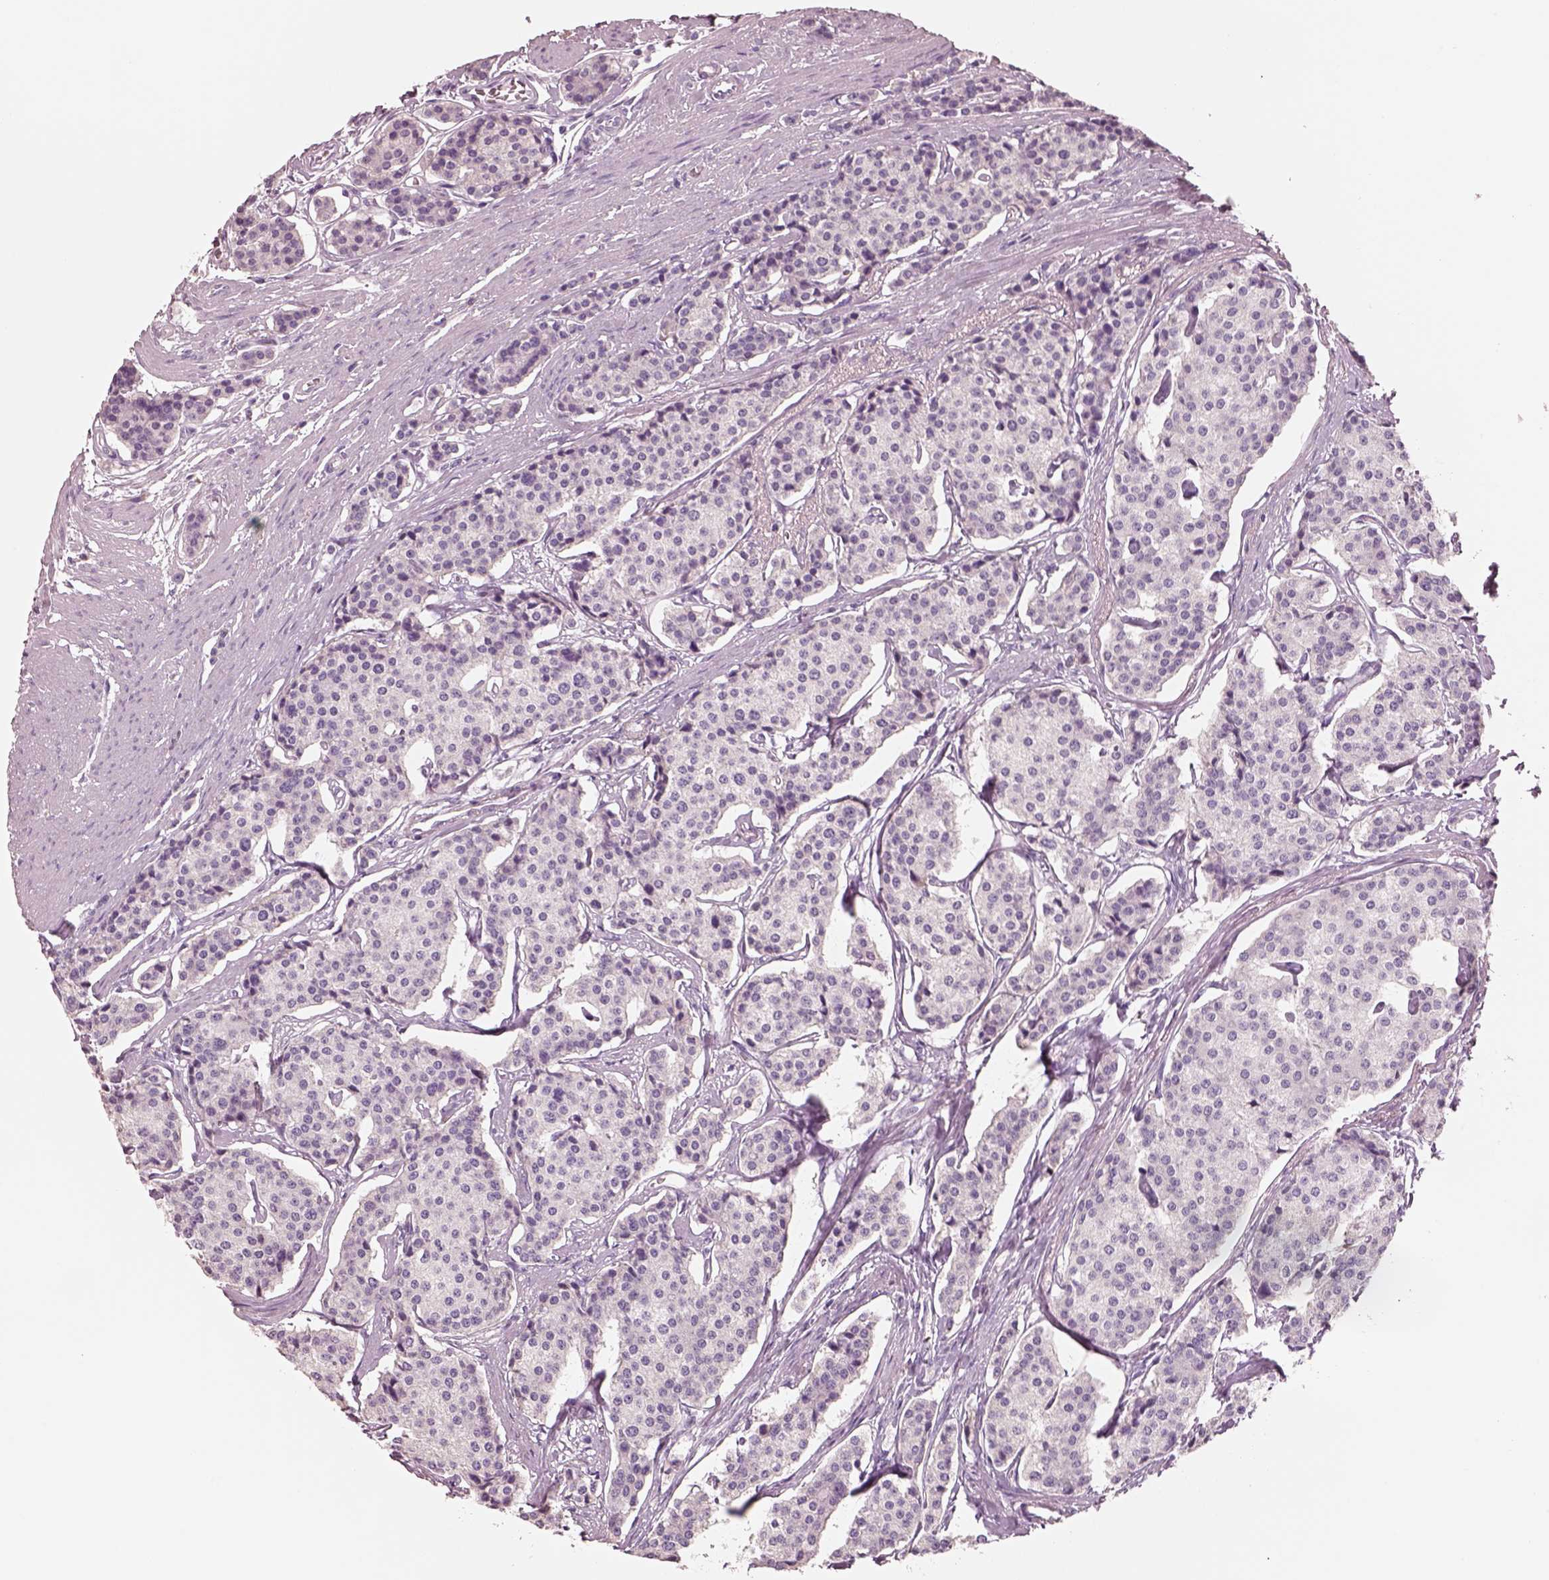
{"staining": {"intensity": "negative", "quantity": "none", "location": "none"}, "tissue": "carcinoid", "cell_type": "Tumor cells", "image_type": "cancer", "snomed": [{"axis": "morphology", "description": "Carcinoid, malignant, NOS"}, {"axis": "topography", "description": "Small intestine"}], "caption": "Human malignant carcinoid stained for a protein using immunohistochemistry exhibits no staining in tumor cells.", "gene": "PNOC", "patient": {"sex": "female", "age": 65}}